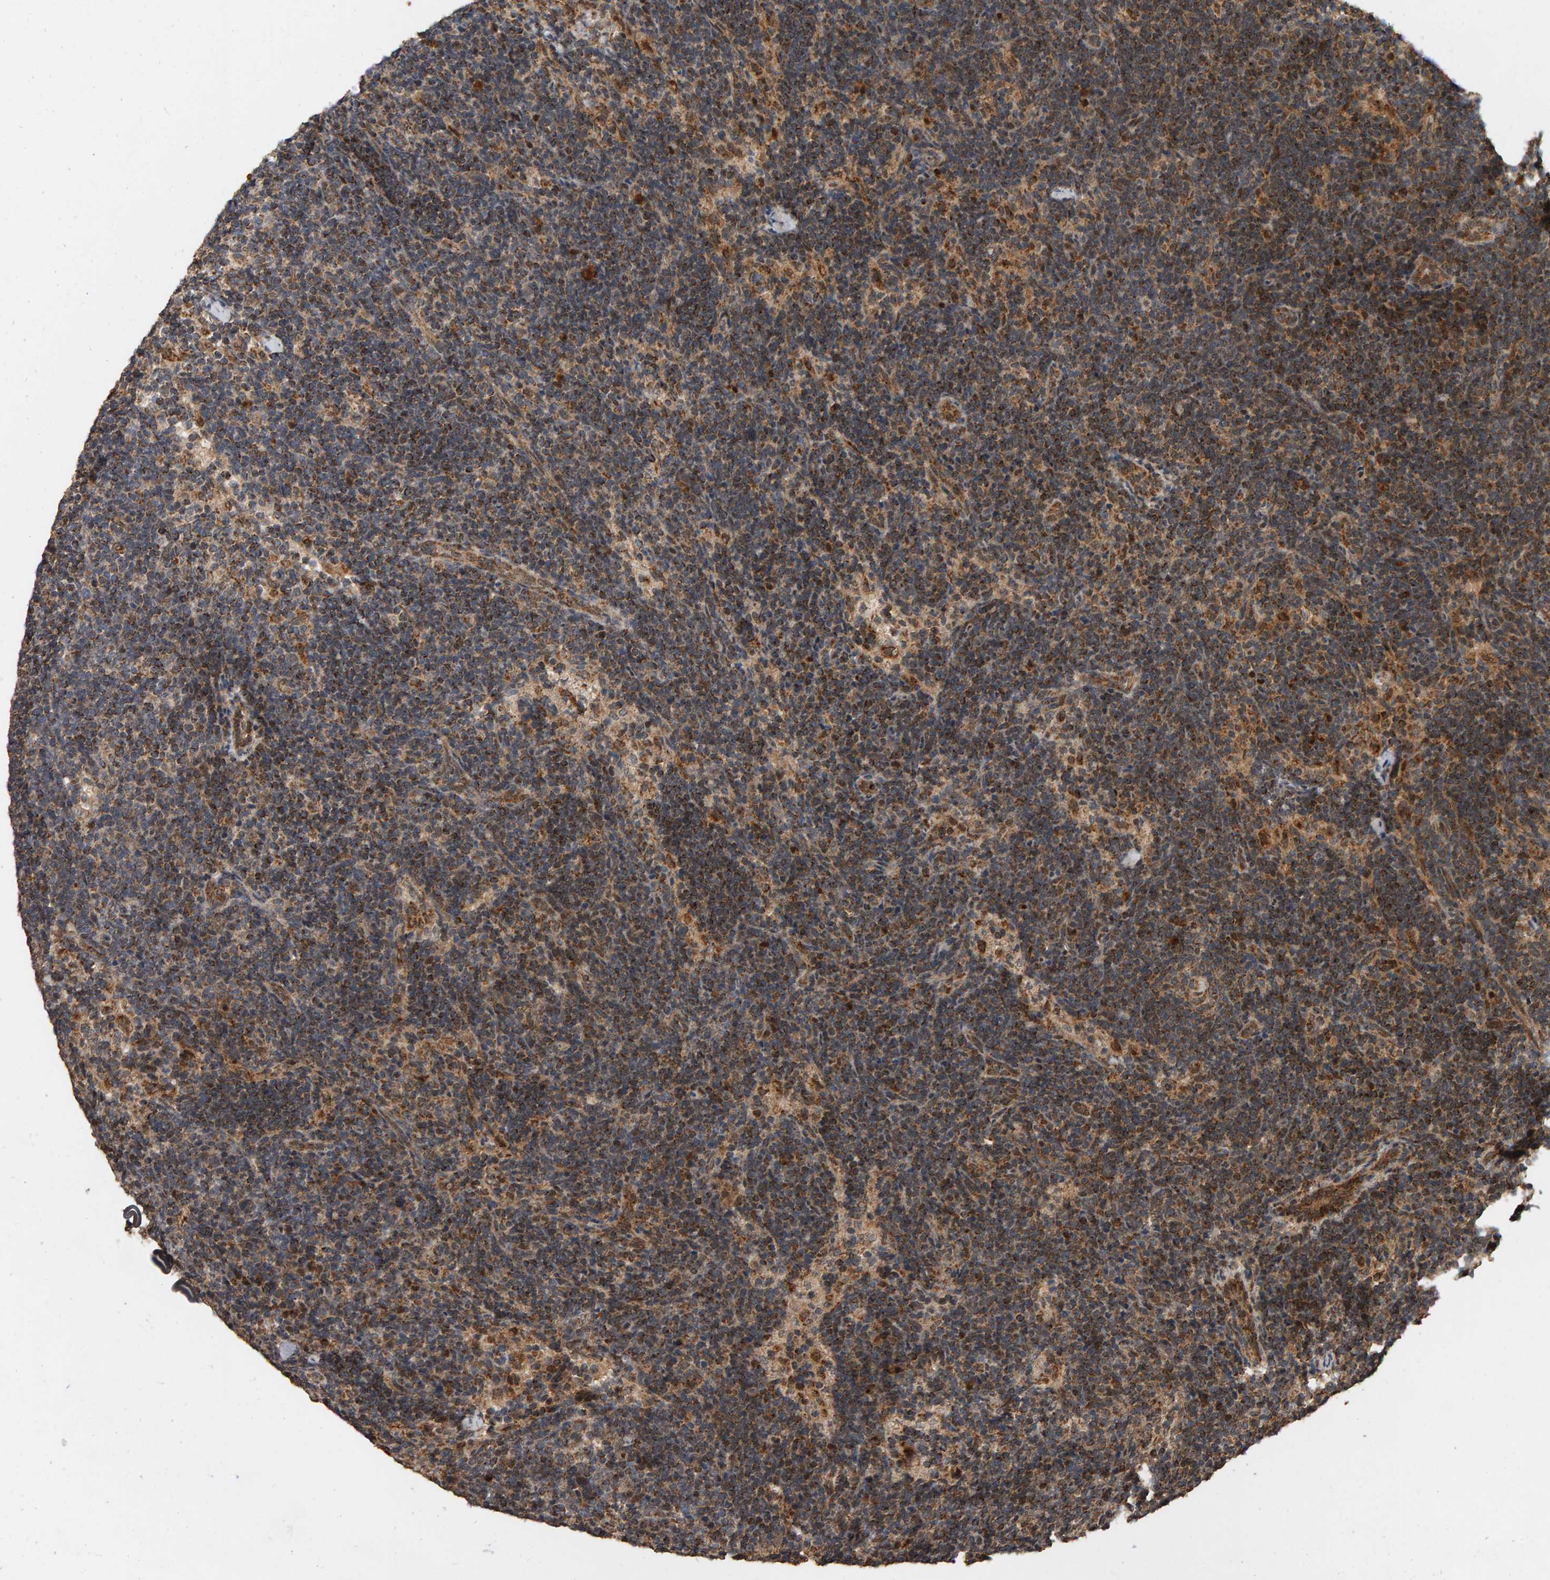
{"staining": {"intensity": "moderate", "quantity": ">75%", "location": "cytoplasmic/membranous"}, "tissue": "lymph node", "cell_type": "Germinal center cells", "image_type": "normal", "snomed": [{"axis": "morphology", "description": "Normal tissue, NOS"}, {"axis": "topography", "description": "Lymph node"}], "caption": "DAB immunohistochemical staining of benign lymph node shows moderate cytoplasmic/membranous protein staining in about >75% of germinal center cells. Using DAB (3,3'-diaminobenzidine) (brown) and hematoxylin (blue) stains, captured at high magnification using brightfield microscopy.", "gene": "GSTK1", "patient": {"sex": "female", "age": 22}}